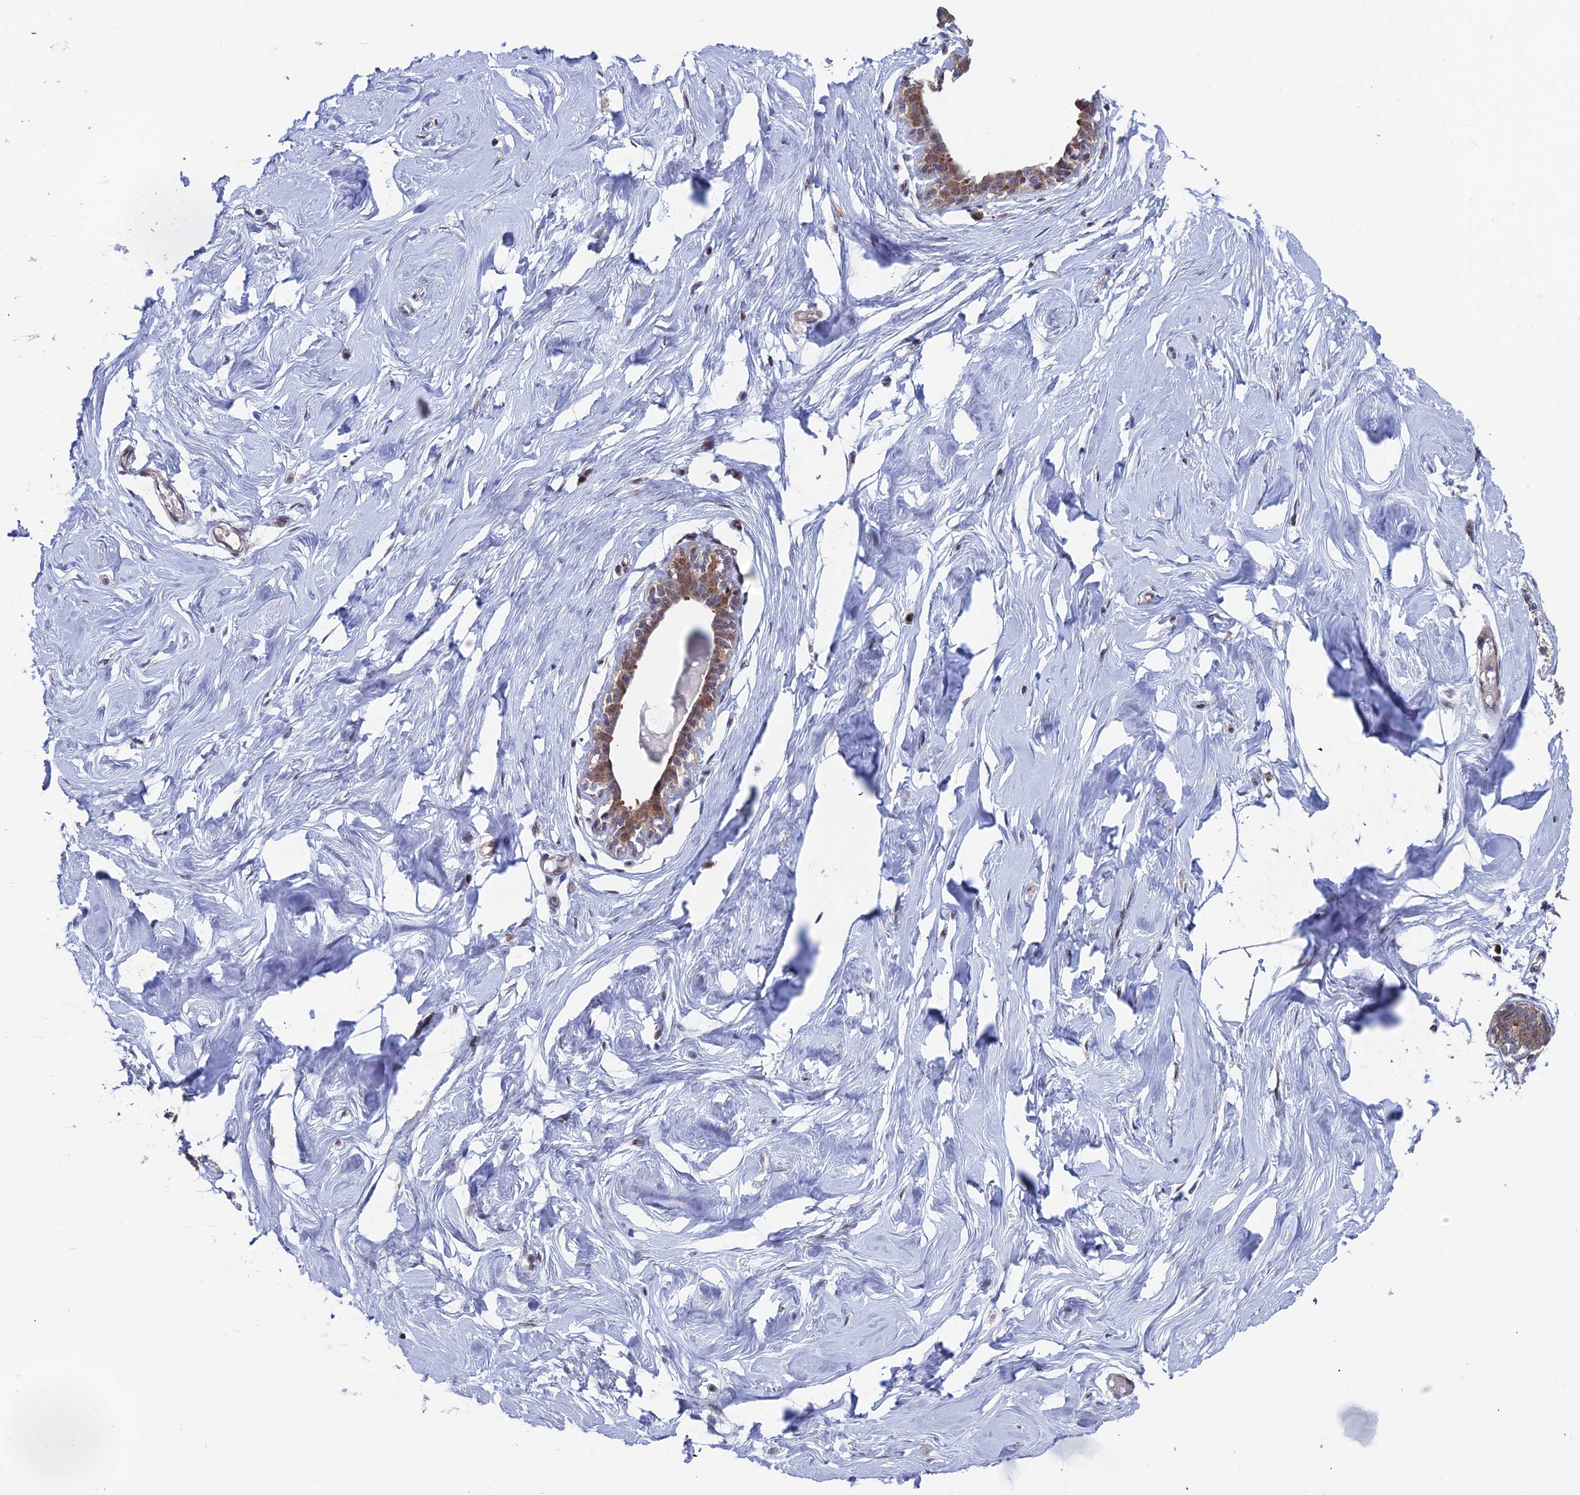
{"staining": {"intensity": "negative", "quantity": "none", "location": "none"}, "tissue": "breast", "cell_type": "Adipocytes", "image_type": "normal", "snomed": [{"axis": "morphology", "description": "Normal tissue, NOS"}, {"axis": "morphology", "description": "Adenoma, NOS"}, {"axis": "topography", "description": "Breast"}], "caption": "Histopathology image shows no significant protein positivity in adipocytes of benign breast. The staining is performed using DAB brown chromogen with nuclei counter-stained in using hematoxylin.", "gene": "IGBP1", "patient": {"sex": "female", "age": 23}}